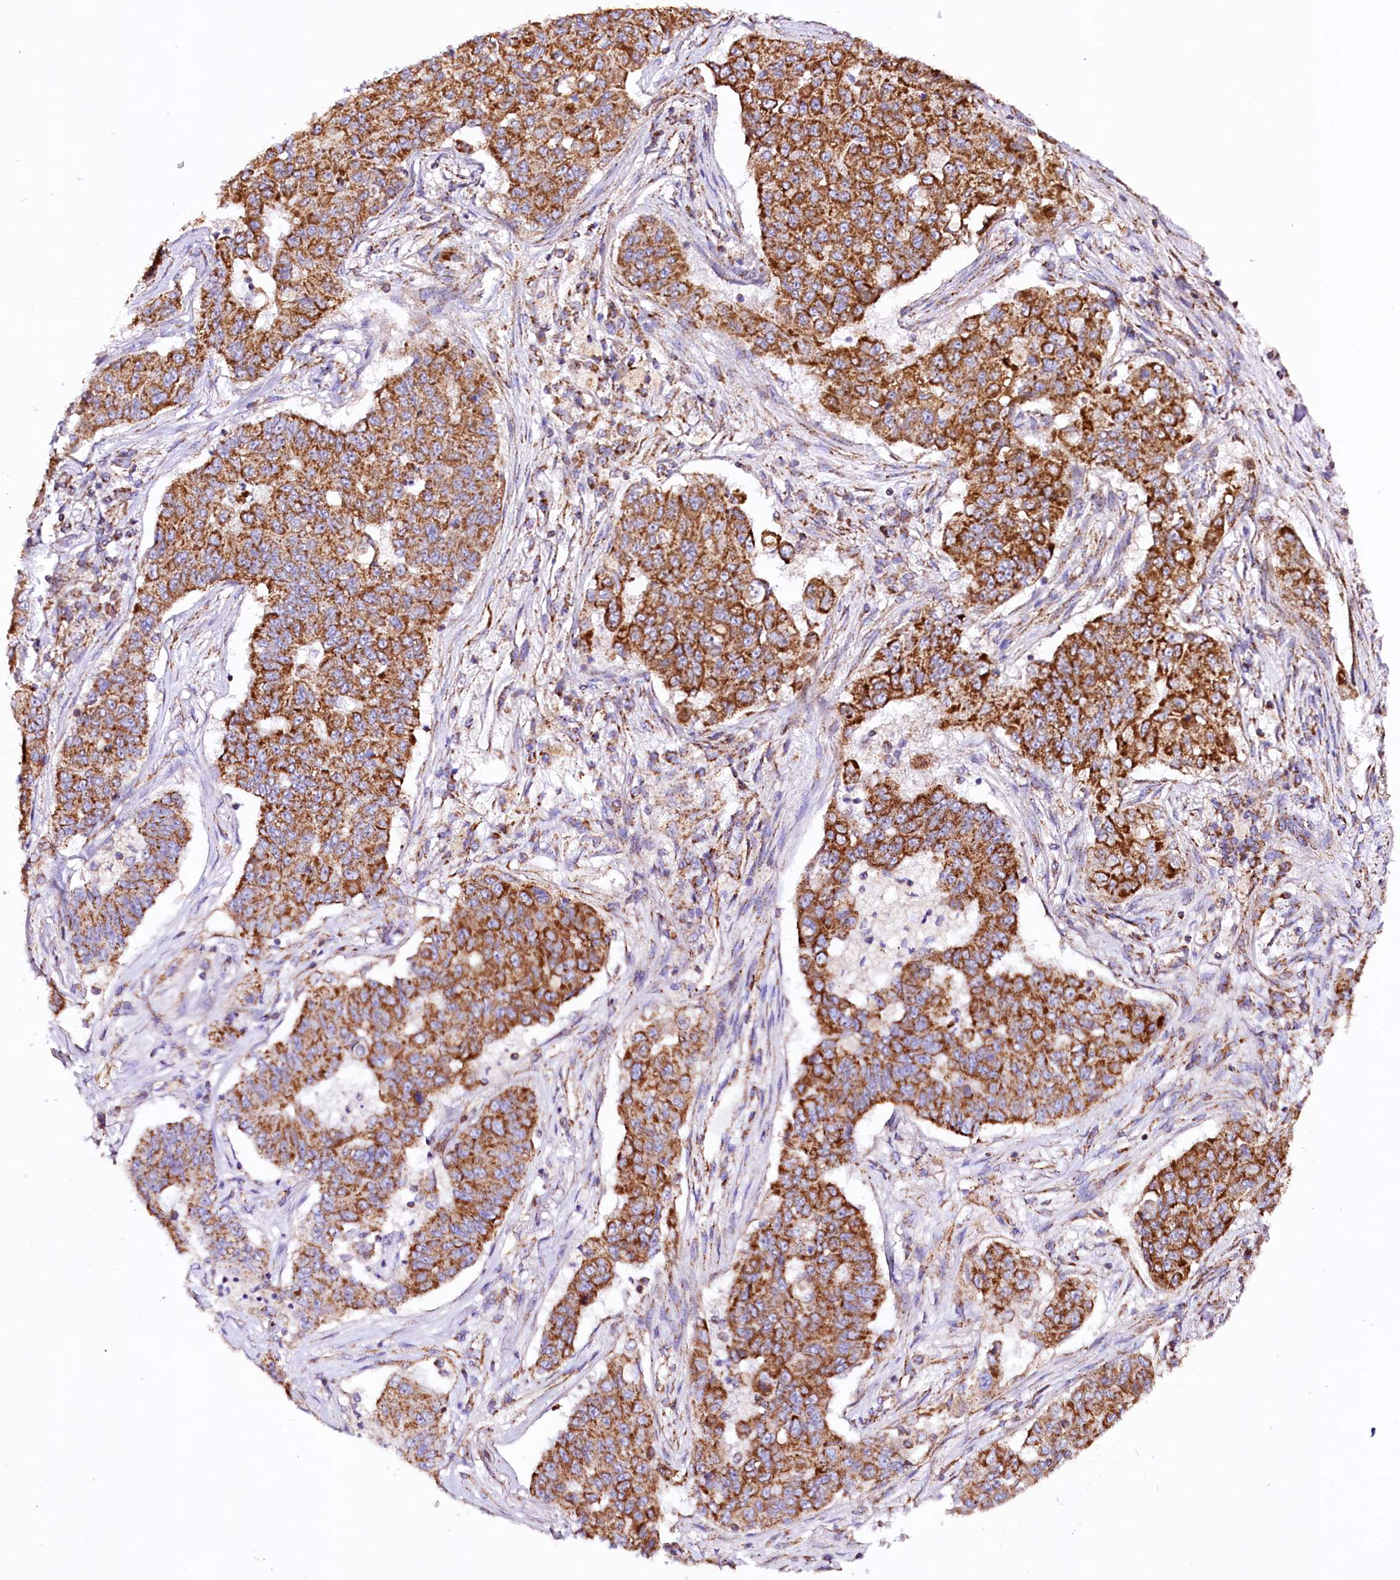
{"staining": {"intensity": "strong", "quantity": ">75%", "location": "cytoplasmic/membranous"}, "tissue": "lung cancer", "cell_type": "Tumor cells", "image_type": "cancer", "snomed": [{"axis": "morphology", "description": "Squamous cell carcinoma, NOS"}, {"axis": "topography", "description": "Lung"}], "caption": "This photomicrograph reveals lung squamous cell carcinoma stained with IHC to label a protein in brown. The cytoplasmic/membranous of tumor cells show strong positivity for the protein. Nuclei are counter-stained blue.", "gene": "APLP2", "patient": {"sex": "male", "age": 74}}